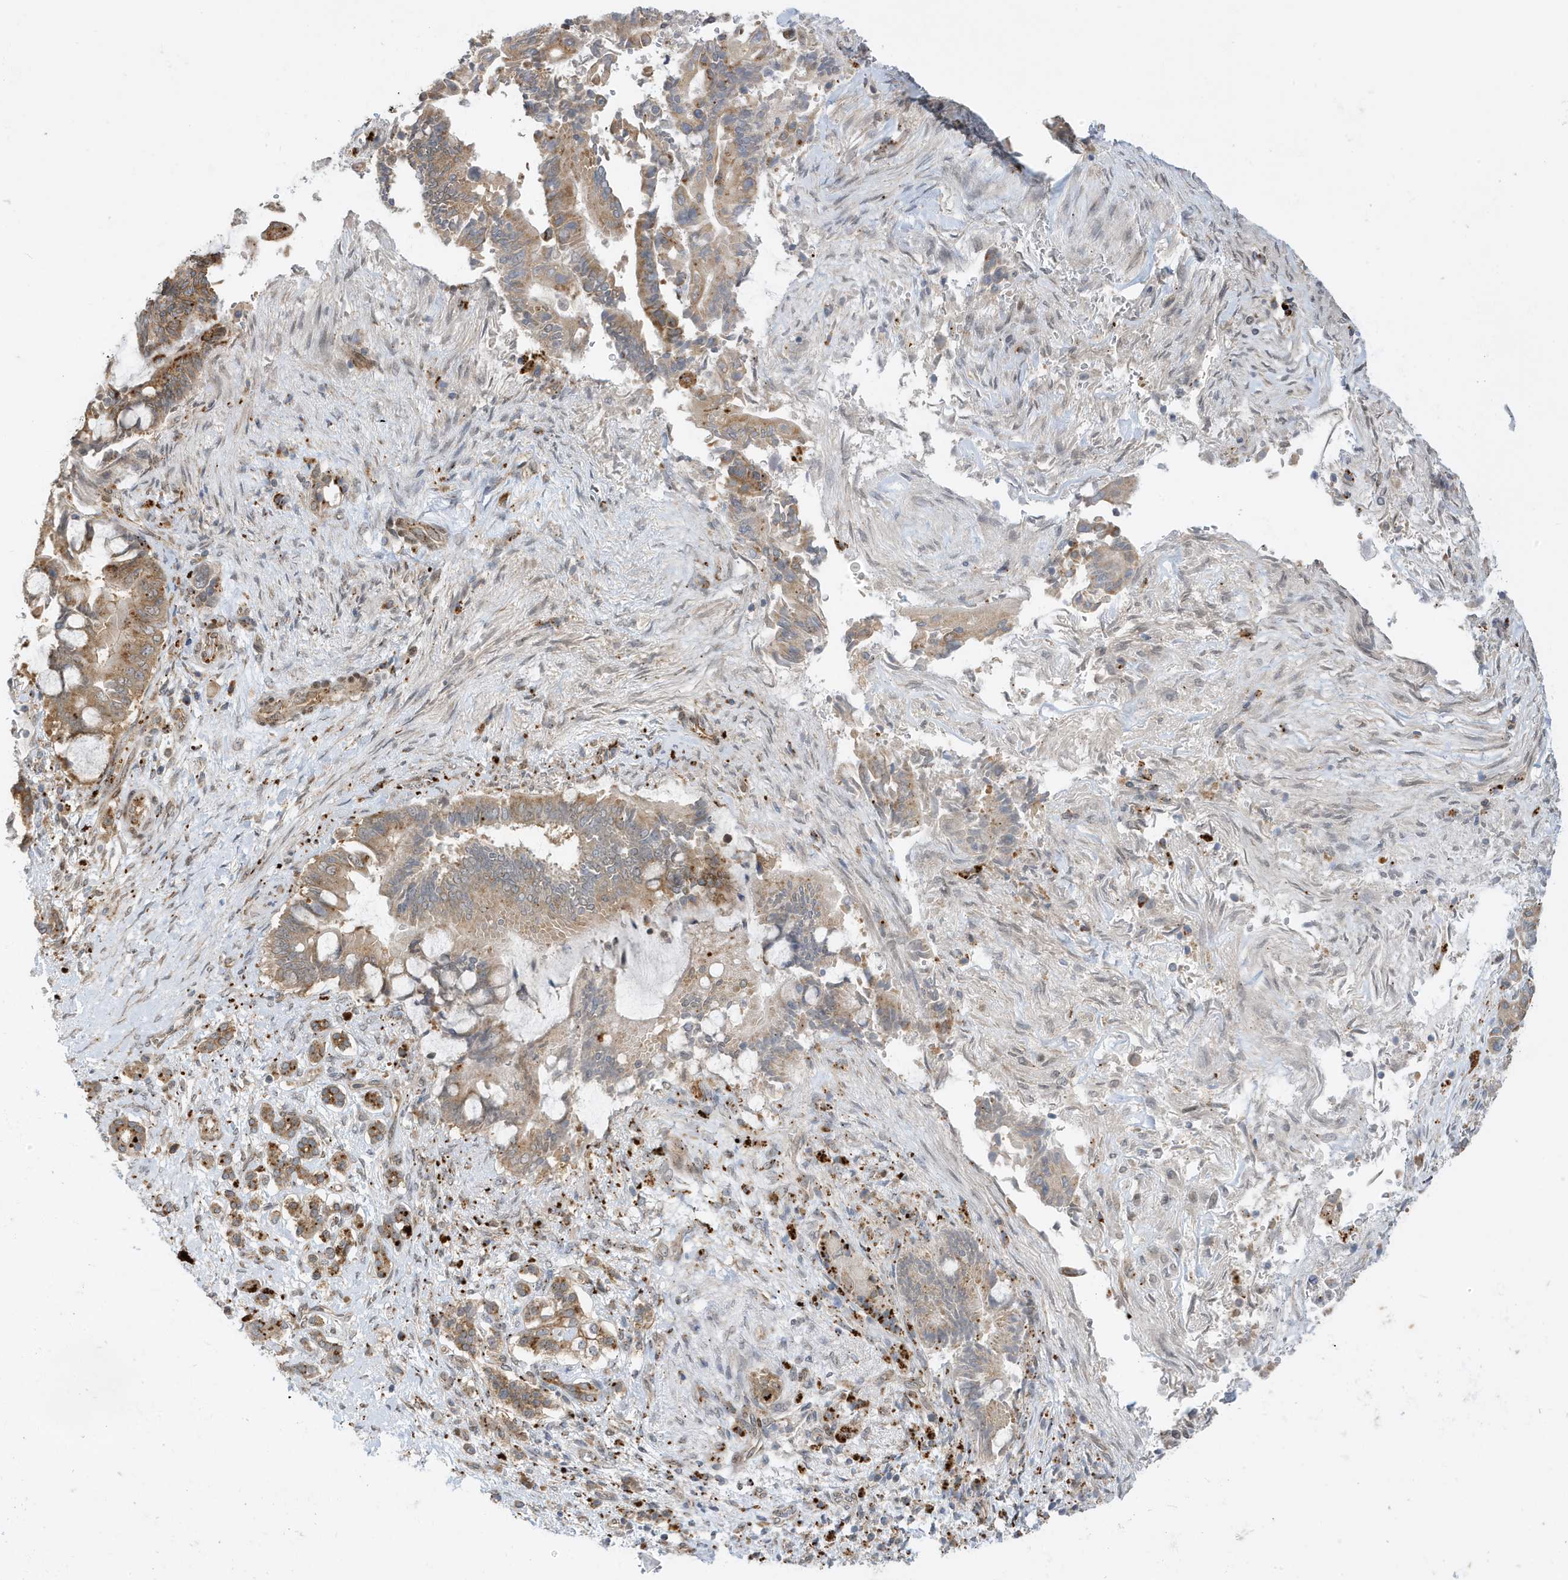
{"staining": {"intensity": "moderate", "quantity": ">75%", "location": "cytoplasmic/membranous"}, "tissue": "pancreatic cancer", "cell_type": "Tumor cells", "image_type": "cancer", "snomed": [{"axis": "morphology", "description": "Adenocarcinoma, NOS"}, {"axis": "topography", "description": "Pancreas"}], "caption": "About >75% of tumor cells in pancreatic cancer (adenocarcinoma) exhibit moderate cytoplasmic/membranous protein staining as visualized by brown immunohistochemical staining.", "gene": "ZNF507", "patient": {"sex": "male", "age": 68}}